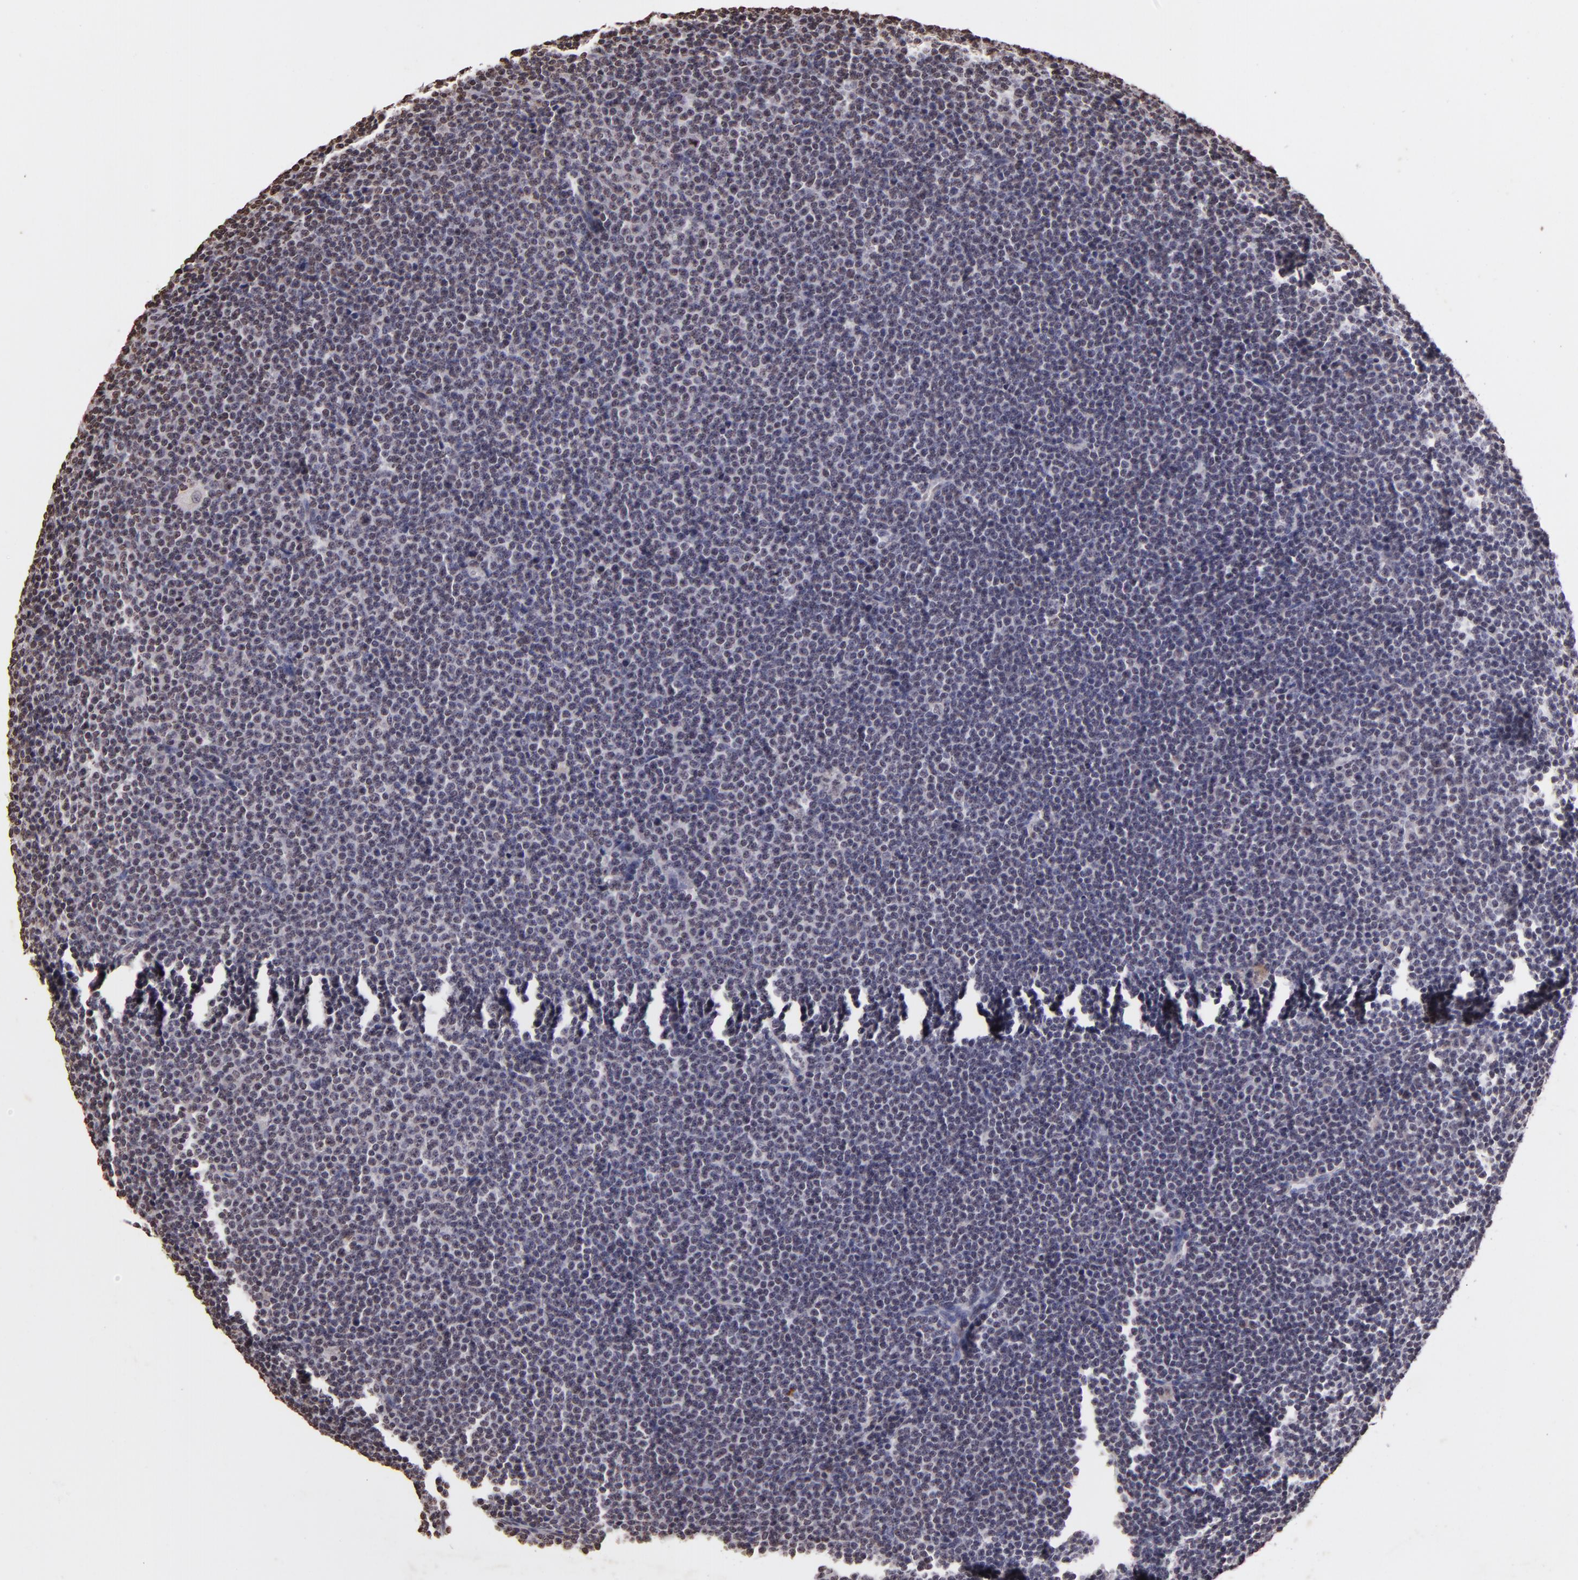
{"staining": {"intensity": "negative", "quantity": "none", "location": "none"}, "tissue": "lymphoma", "cell_type": "Tumor cells", "image_type": "cancer", "snomed": [{"axis": "morphology", "description": "Malignant lymphoma, non-Hodgkin's type, Low grade"}, {"axis": "topography", "description": "Lymph node"}], "caption": "Protein analysis of lymphoma exhibits no significant positivity in tumor cells. Brightfield microscopy of IHC stained with DAB (3,3'-diaminobenzidine) (brown) and hematoxylin (blue), captured at high magnification.", "gene": "THRB", "patient": {"sex": "female", "age": 69}}